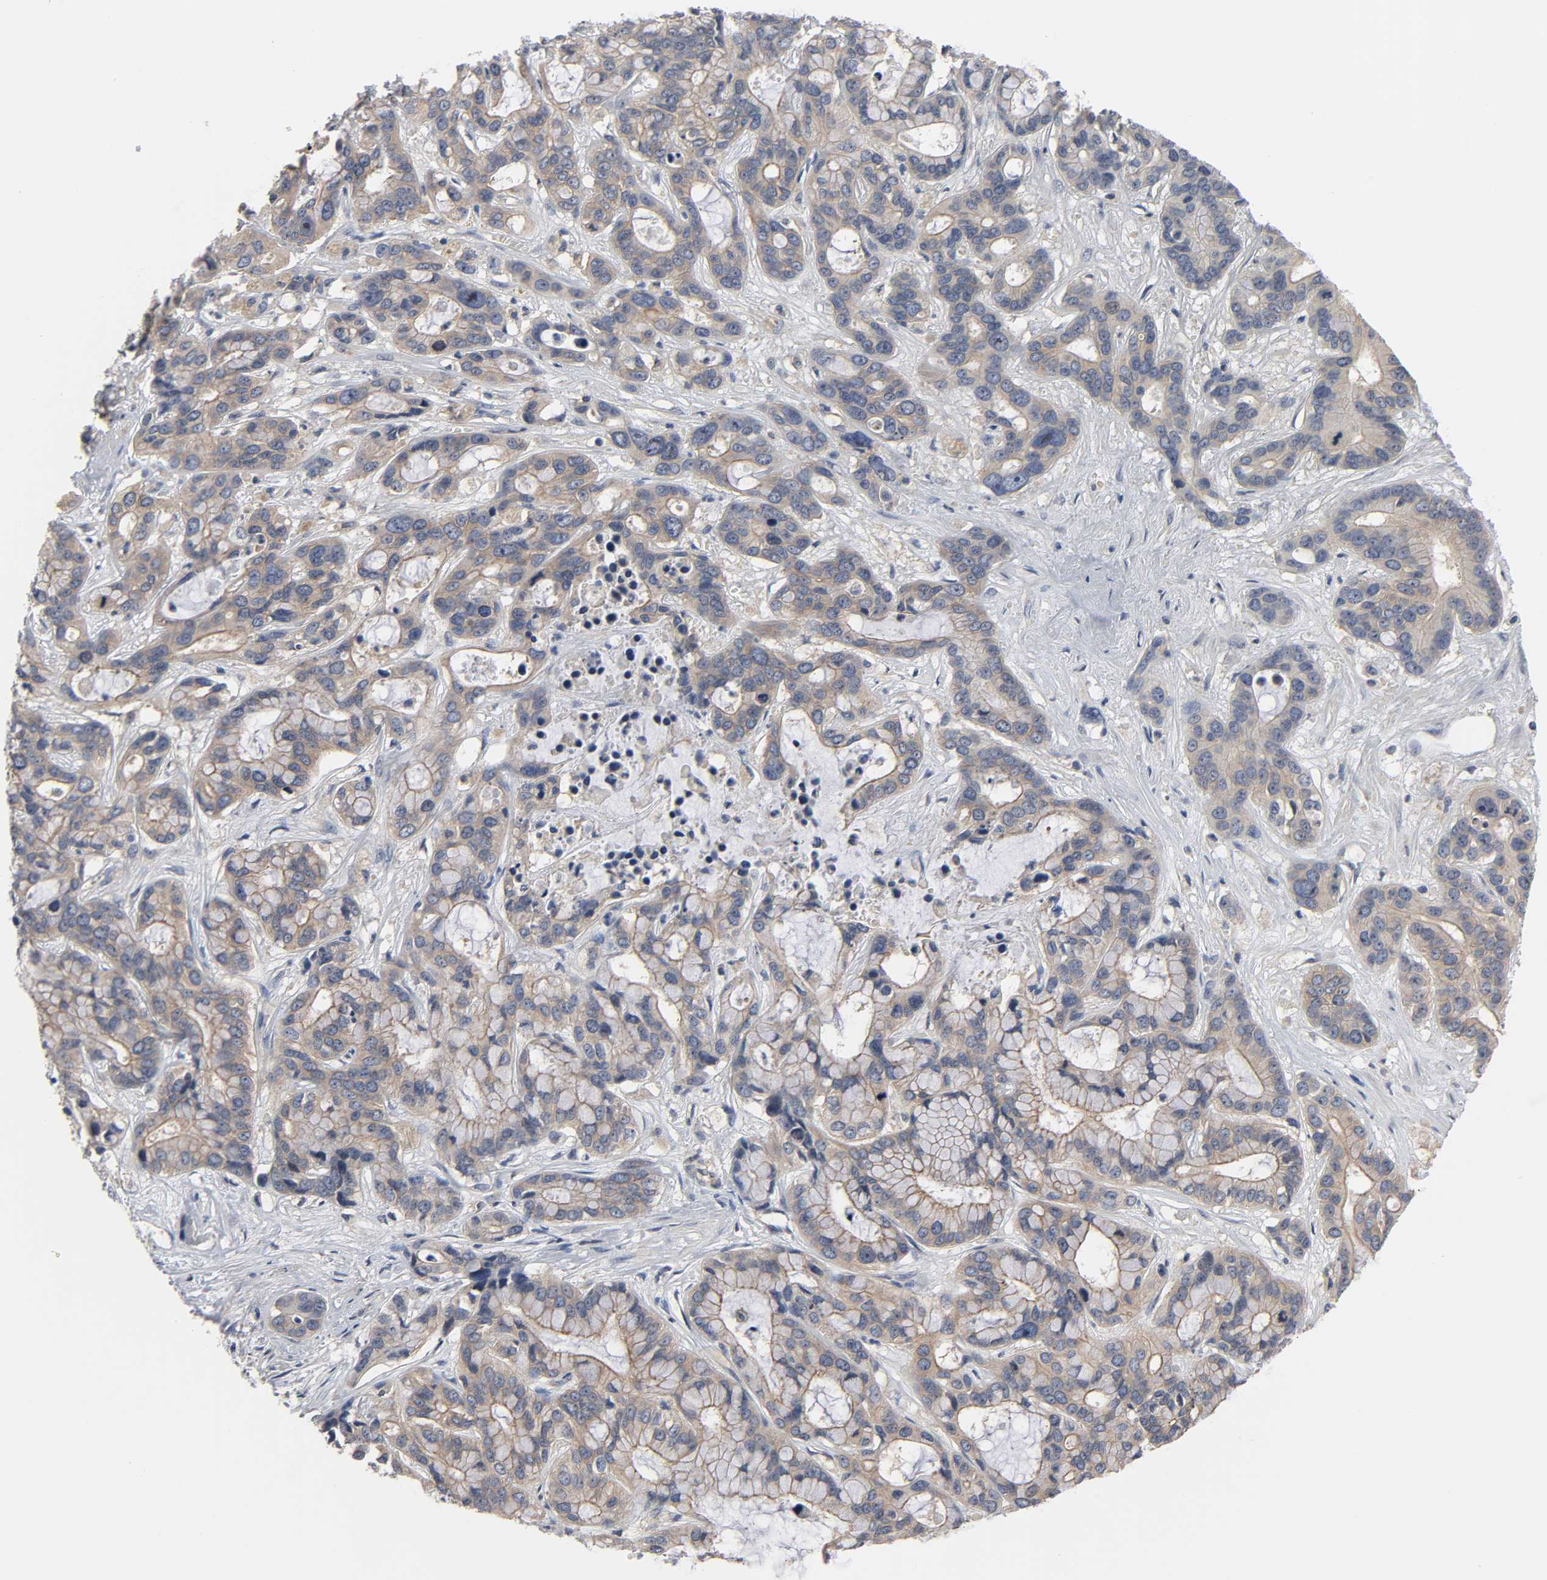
{"staining": {"intensity": "moderate", "quantity": ">75%", "location": "cytoplasmic/membranous"}, "tissue": "liver cancer", "cell_type": "Tumor cells", "image_type": "cancer", "snomed": [{"axis": "morphology", "description": "Cholangiocarcinoma"}, {"axis": "topography", "description": "Liver"}], "caption": "High-power microscopy captured an immunohistochemistry (IHC) histopathology image of liver cancer (cholangiocarcinoma), revealing moderate cytoplasmic/membranous staining in approximately >75% of tumor cells. Ihc stains the protein in brown and the nuclei are stained blue.", "gene": "DDX10", "patient": {"sex": "female", "age": 65}}